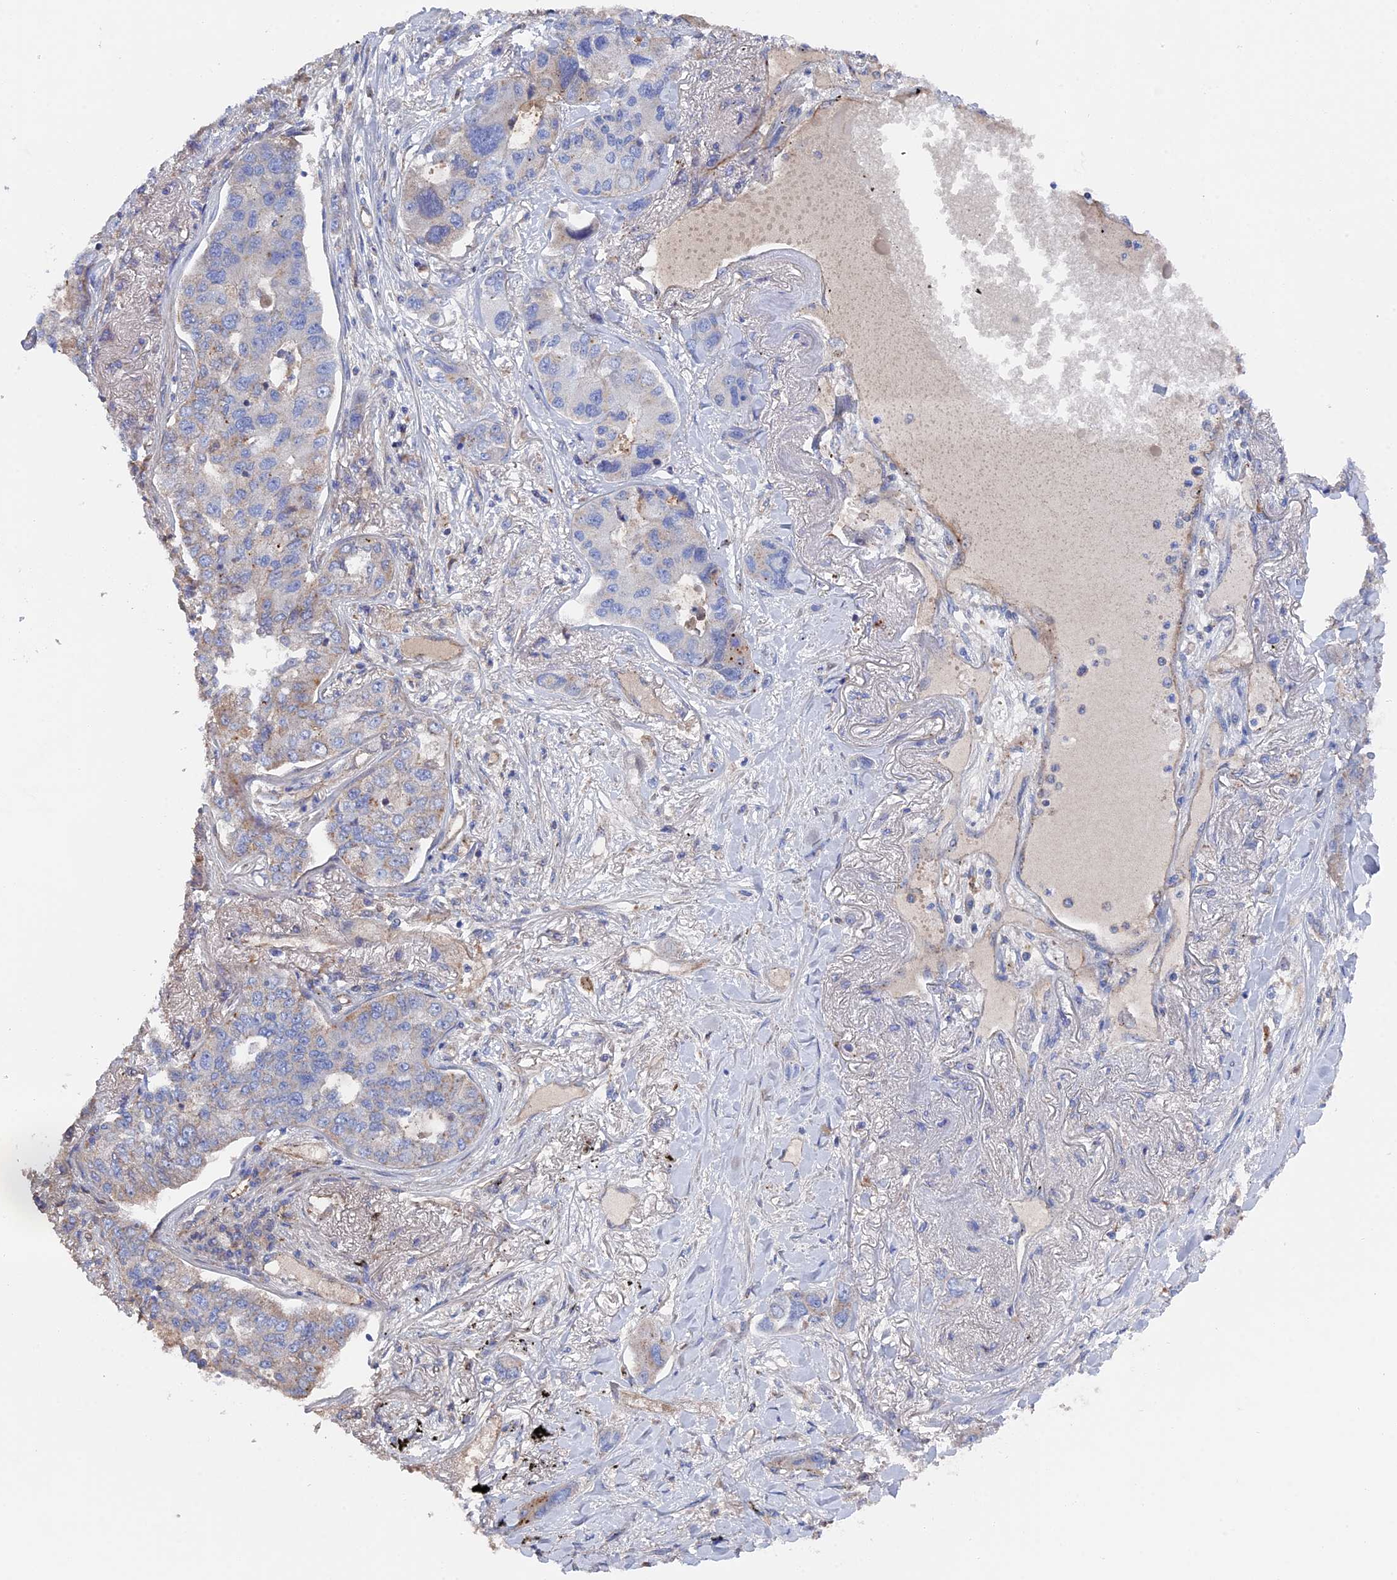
{"staining": {"intensity": "weak", "quantity": "<25%", "location": "cytoplasmic/membranous"}, "tissue": "lung cancer", "cell_type": "Tumor cells", "image_type": "cancer", "snomed": [{"axis": "morphology", "description": "Adenocarcinoma, NOS"}, {"axis": "topography", "description": "Lung"}], "caption": "Immunohistochemical staining of human adenocarcinoma (lung) shows no significant staining in tumor cells.", "gene": "SMG9", "patient": {"sex": "male", "age": 49}}